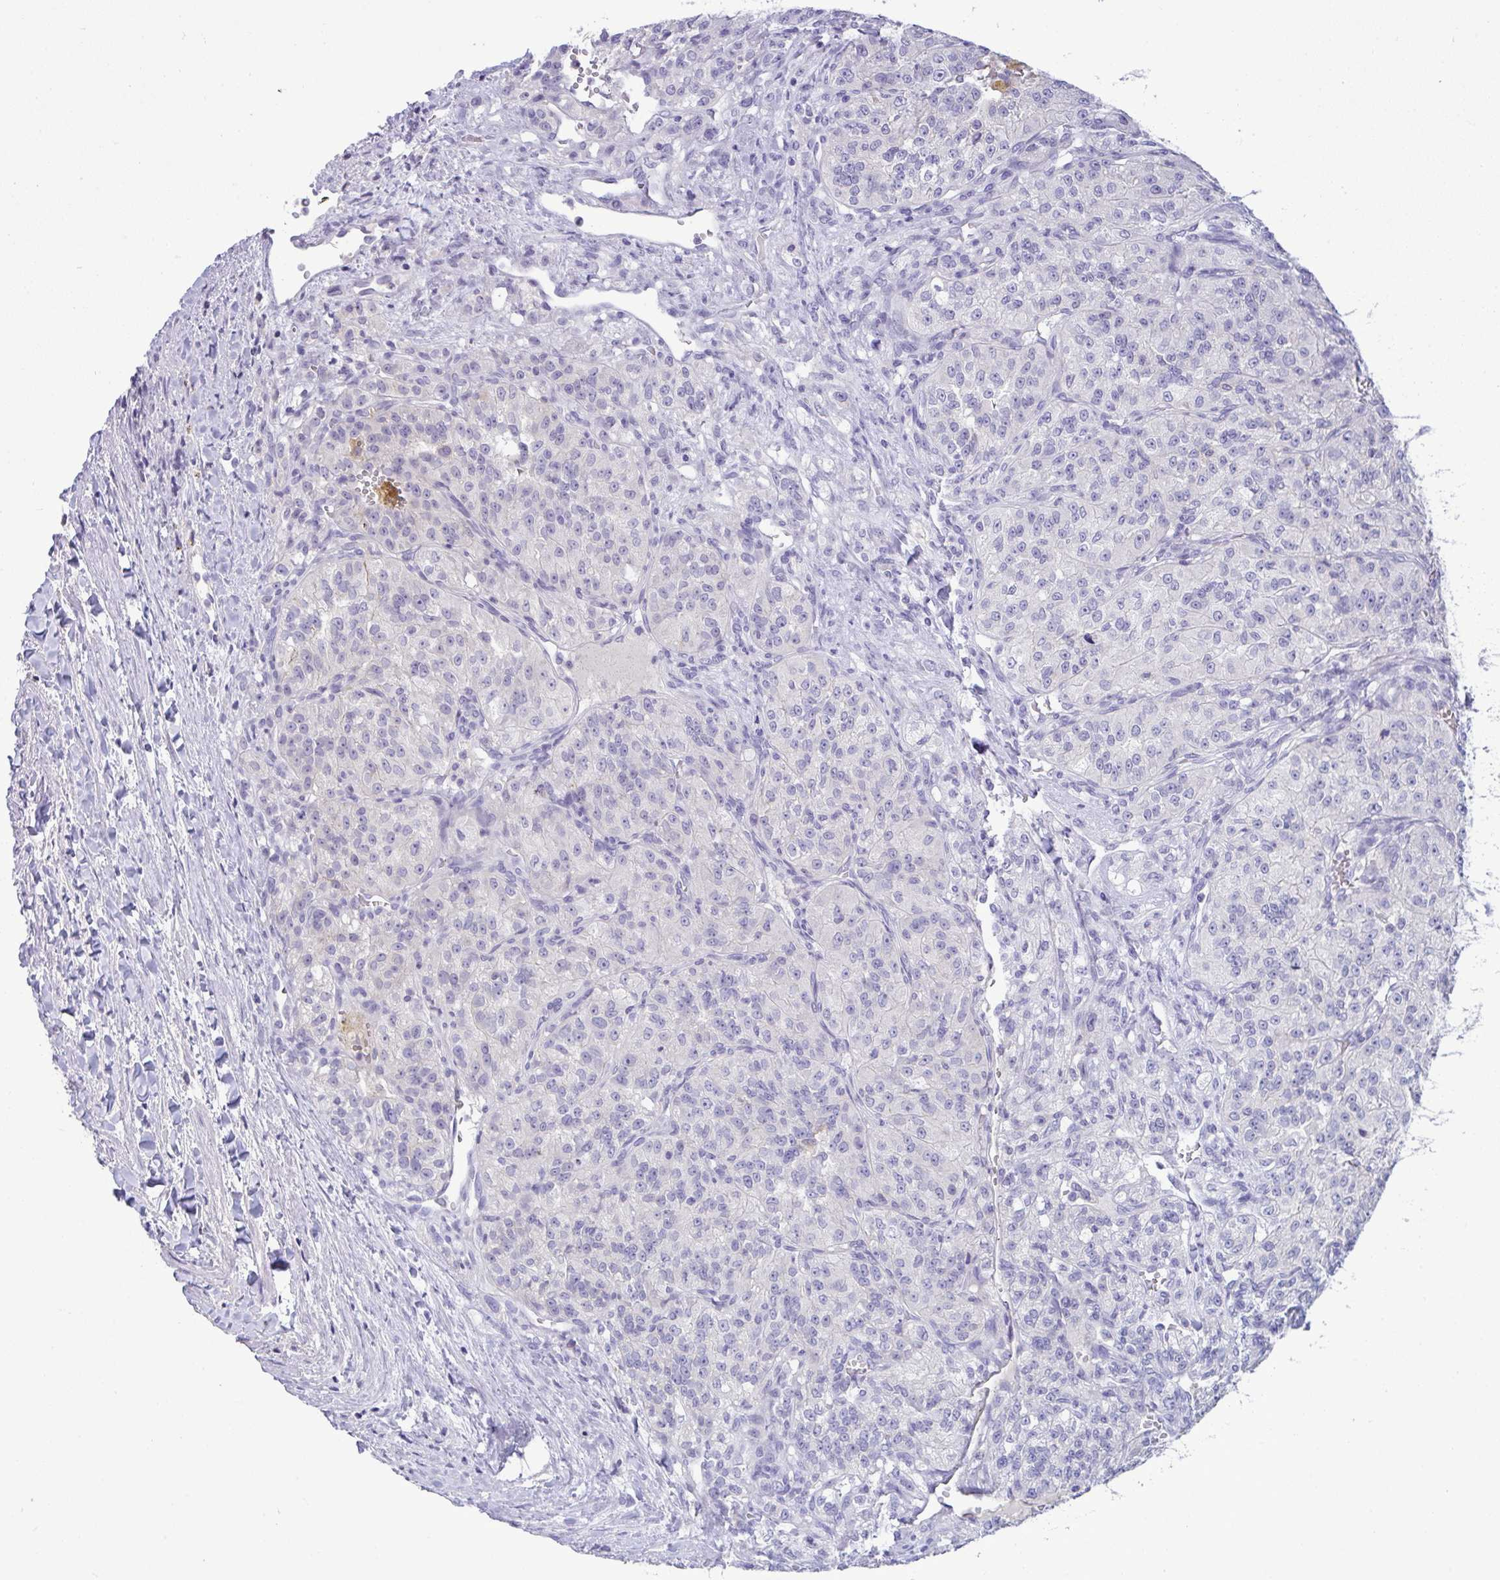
{"staining": {"intensity": "negative", "quantity": "none", "location": "none"}, "tissue": "renal cancer", "cell_type": "Tumor cells", "image_type": "cancer", "snomed": [{"axis": "morphology", "description": "Adenocarcinoma, NOS"}, {"axis": "topography", "description": "Kidney"}], "caption": "This is a image of IHC staining of renal cancer (adenocarcinoma), which shows no staining in tumor cells.", "gene": "RGPD5", "patient": {"sex": "female", "age": 63}}